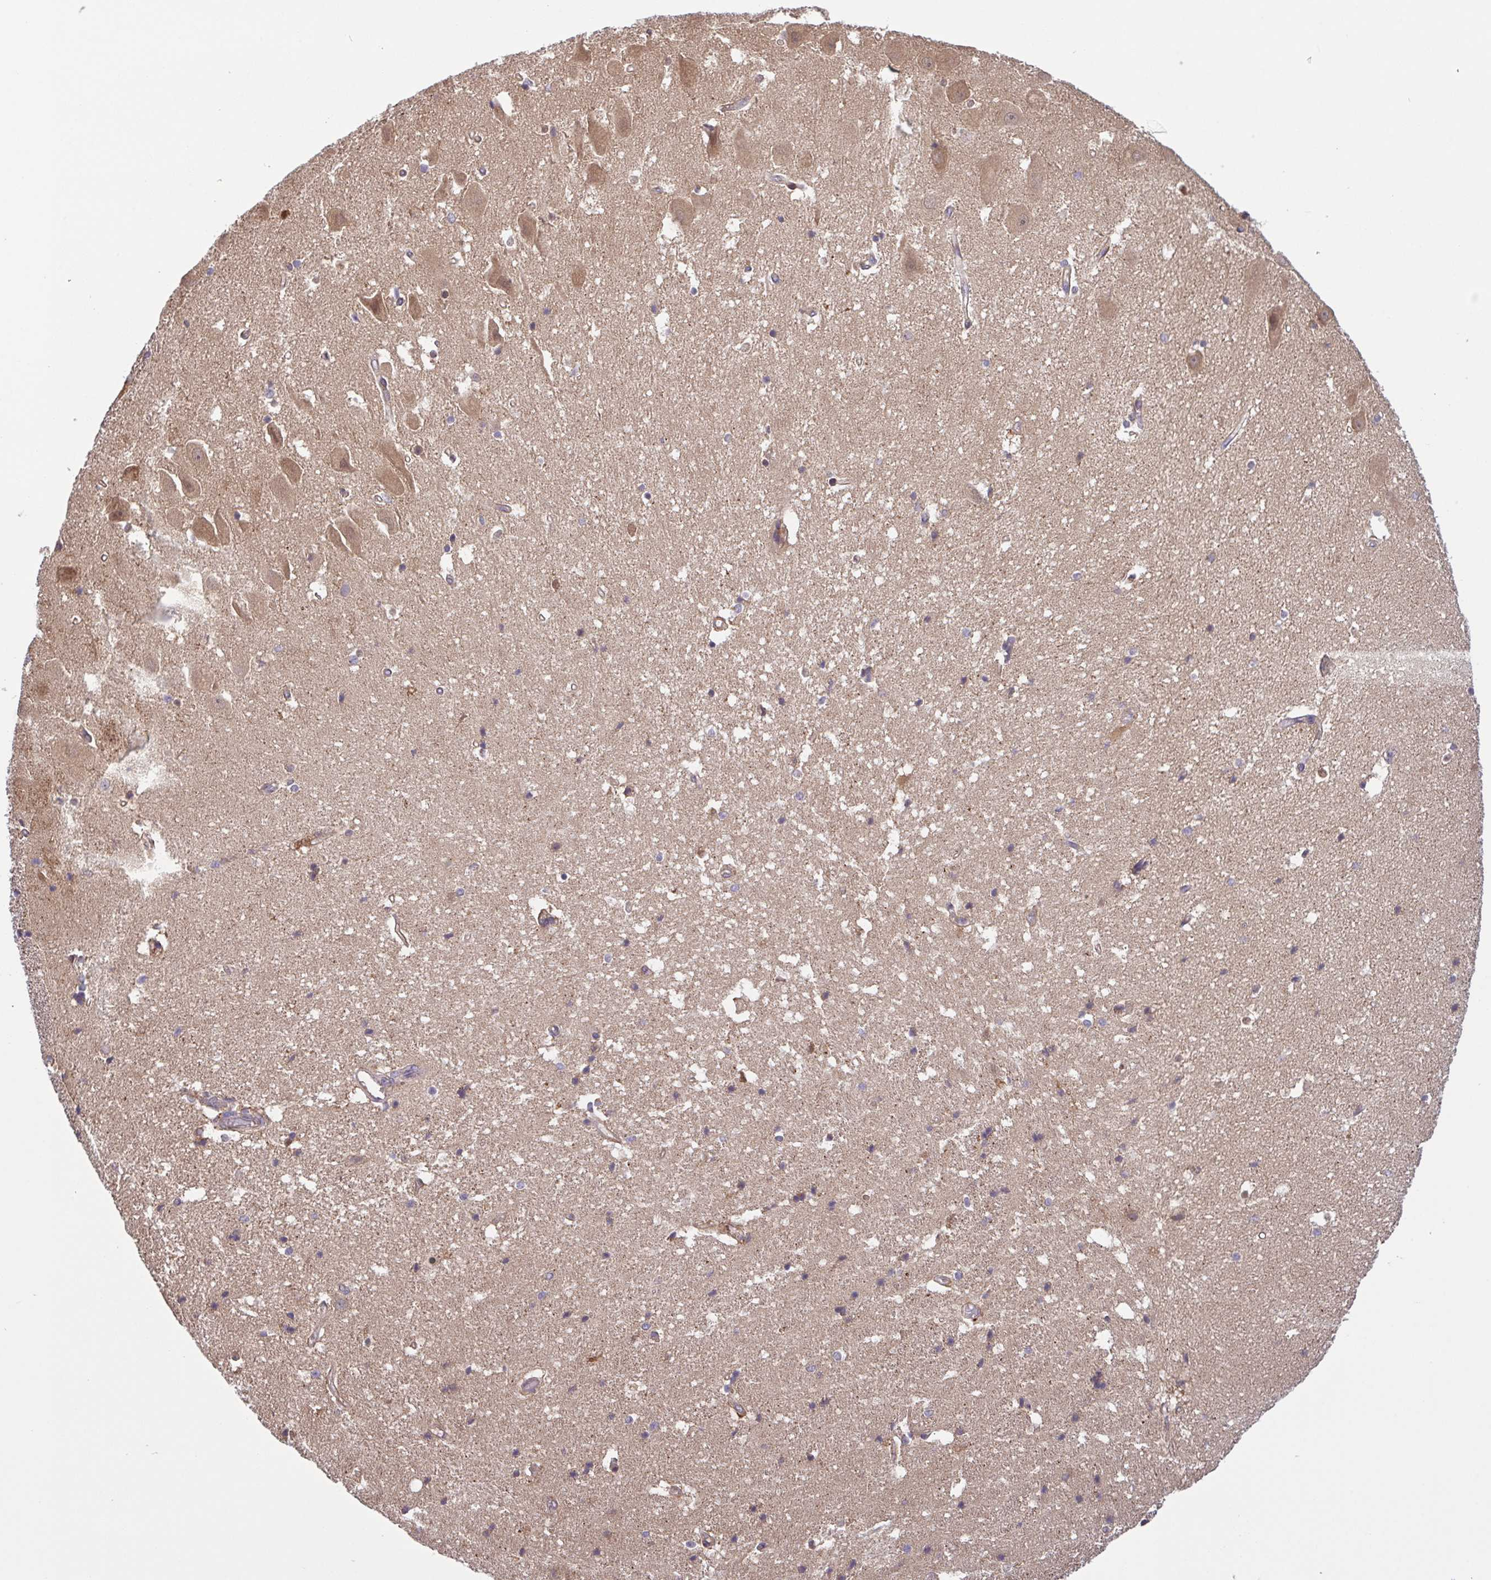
{"staining": {"intensity": "negative", "quantity": "none", "location": "none"}, "tissue": "hippocampus", "cell_type": "Glial cells", "image_type": "normal", "snomed": [{"axis": "morphology", "description": "Normal tissue, NOS"}, {"axis": "topography", "description": "Hippocampus"}], "caption": "This is an IHC image of normal human hippocampus. There is no expression in glial cells.", "gene": "INTS10", "patient": {"sex": "male", "age": 63}}